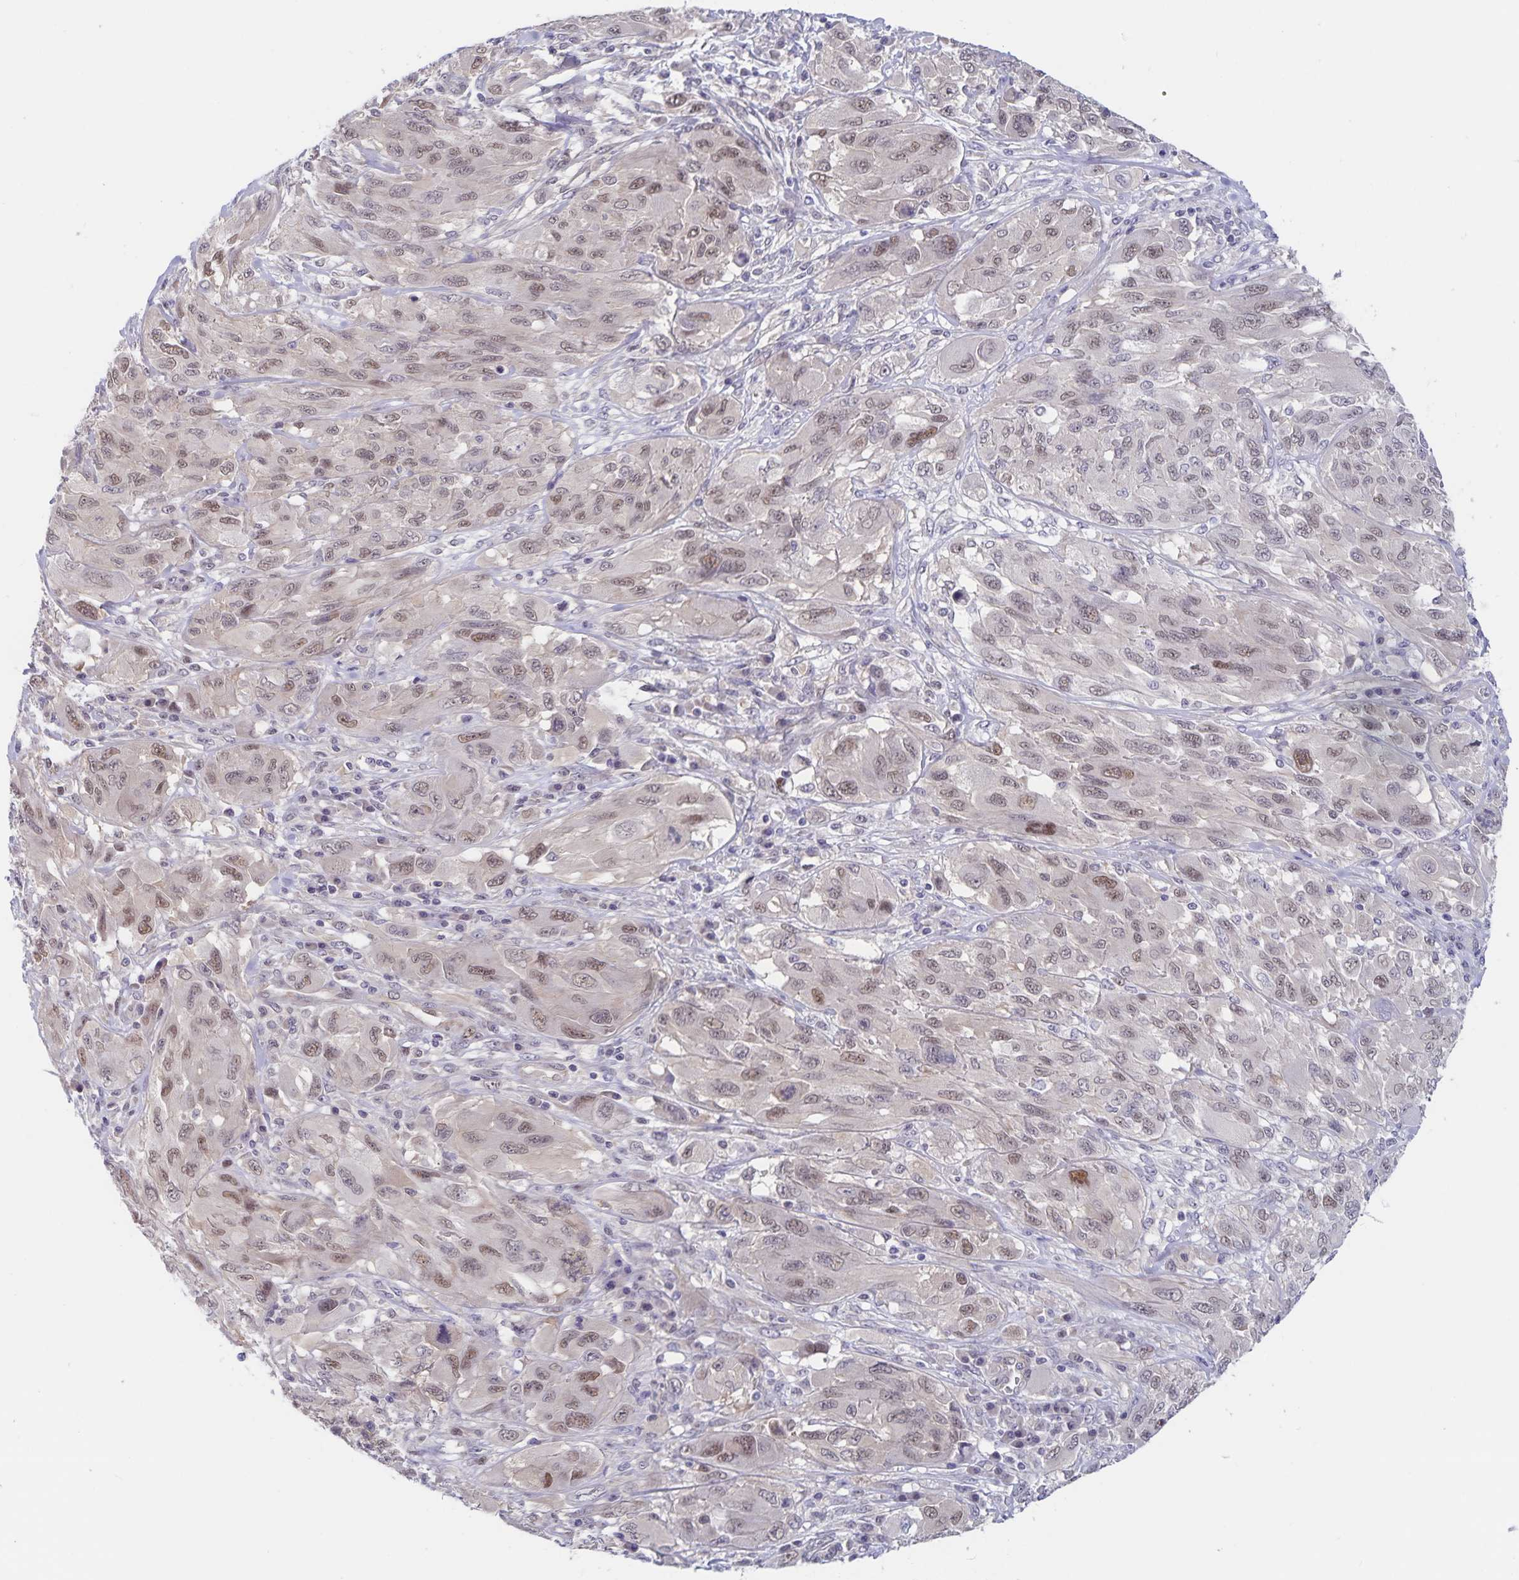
{"staining": {"intensity": "weak", "quantity": ">75%", "location": "nuclear"}, "tissue": "melanoma", "cell_type": "Tumor cells", "image_type": "cancer", "snomed": [{"axis": "morphology", "description": "Malignant melanoma, NOS"}, {"axis": "topography", "description": "Skin"}], "caption": "Tumor cells reveal low levels of weak nuclear staining in approximately >75% of cells in melanoma. Using DAB (3,3'-diaminobenzidine) (brown) and hematoxylin (blue) stains, captured at high magnification using brightfield microscopy.", "gene": "BAG6", "patient": {"sex": "female", "age": 91}}